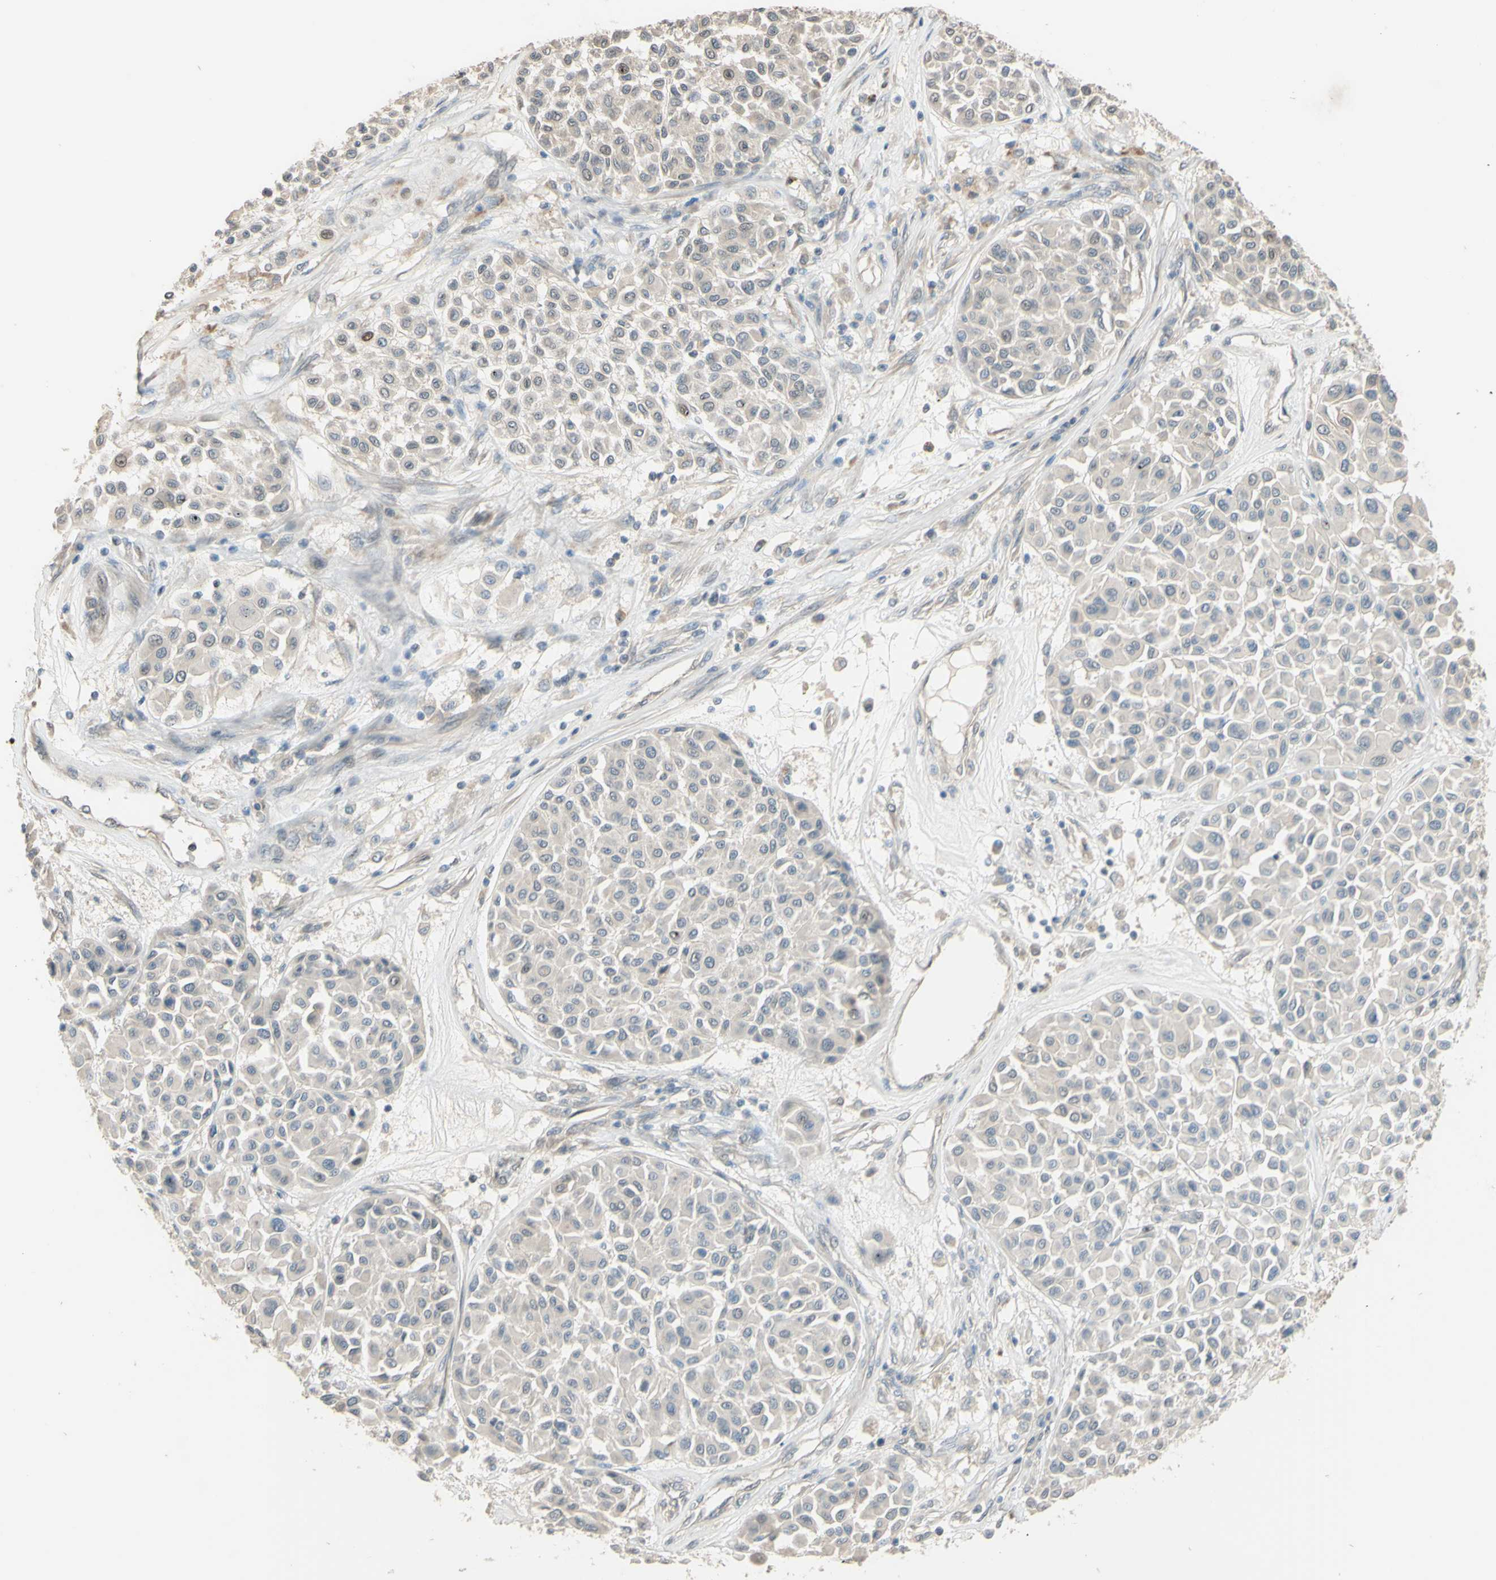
{"staining": {"intensity": "negative", "quantity": "none", "location": "none"}, "tissue": "melanoma", "cell_type": "Tumor cells", "image_type": "cancer", "snomed": [{"axis": "morphology", "description": "Malignant melanoma, Metastatic site"}, {"axis": "topography", "description": "Soft tissue"}], "caption": "Photomicrograph shows no significant protein expression in tumor cells of melanoma.", "gene": "SMIM19", "patient": {"sex": "male", "age": 41}}